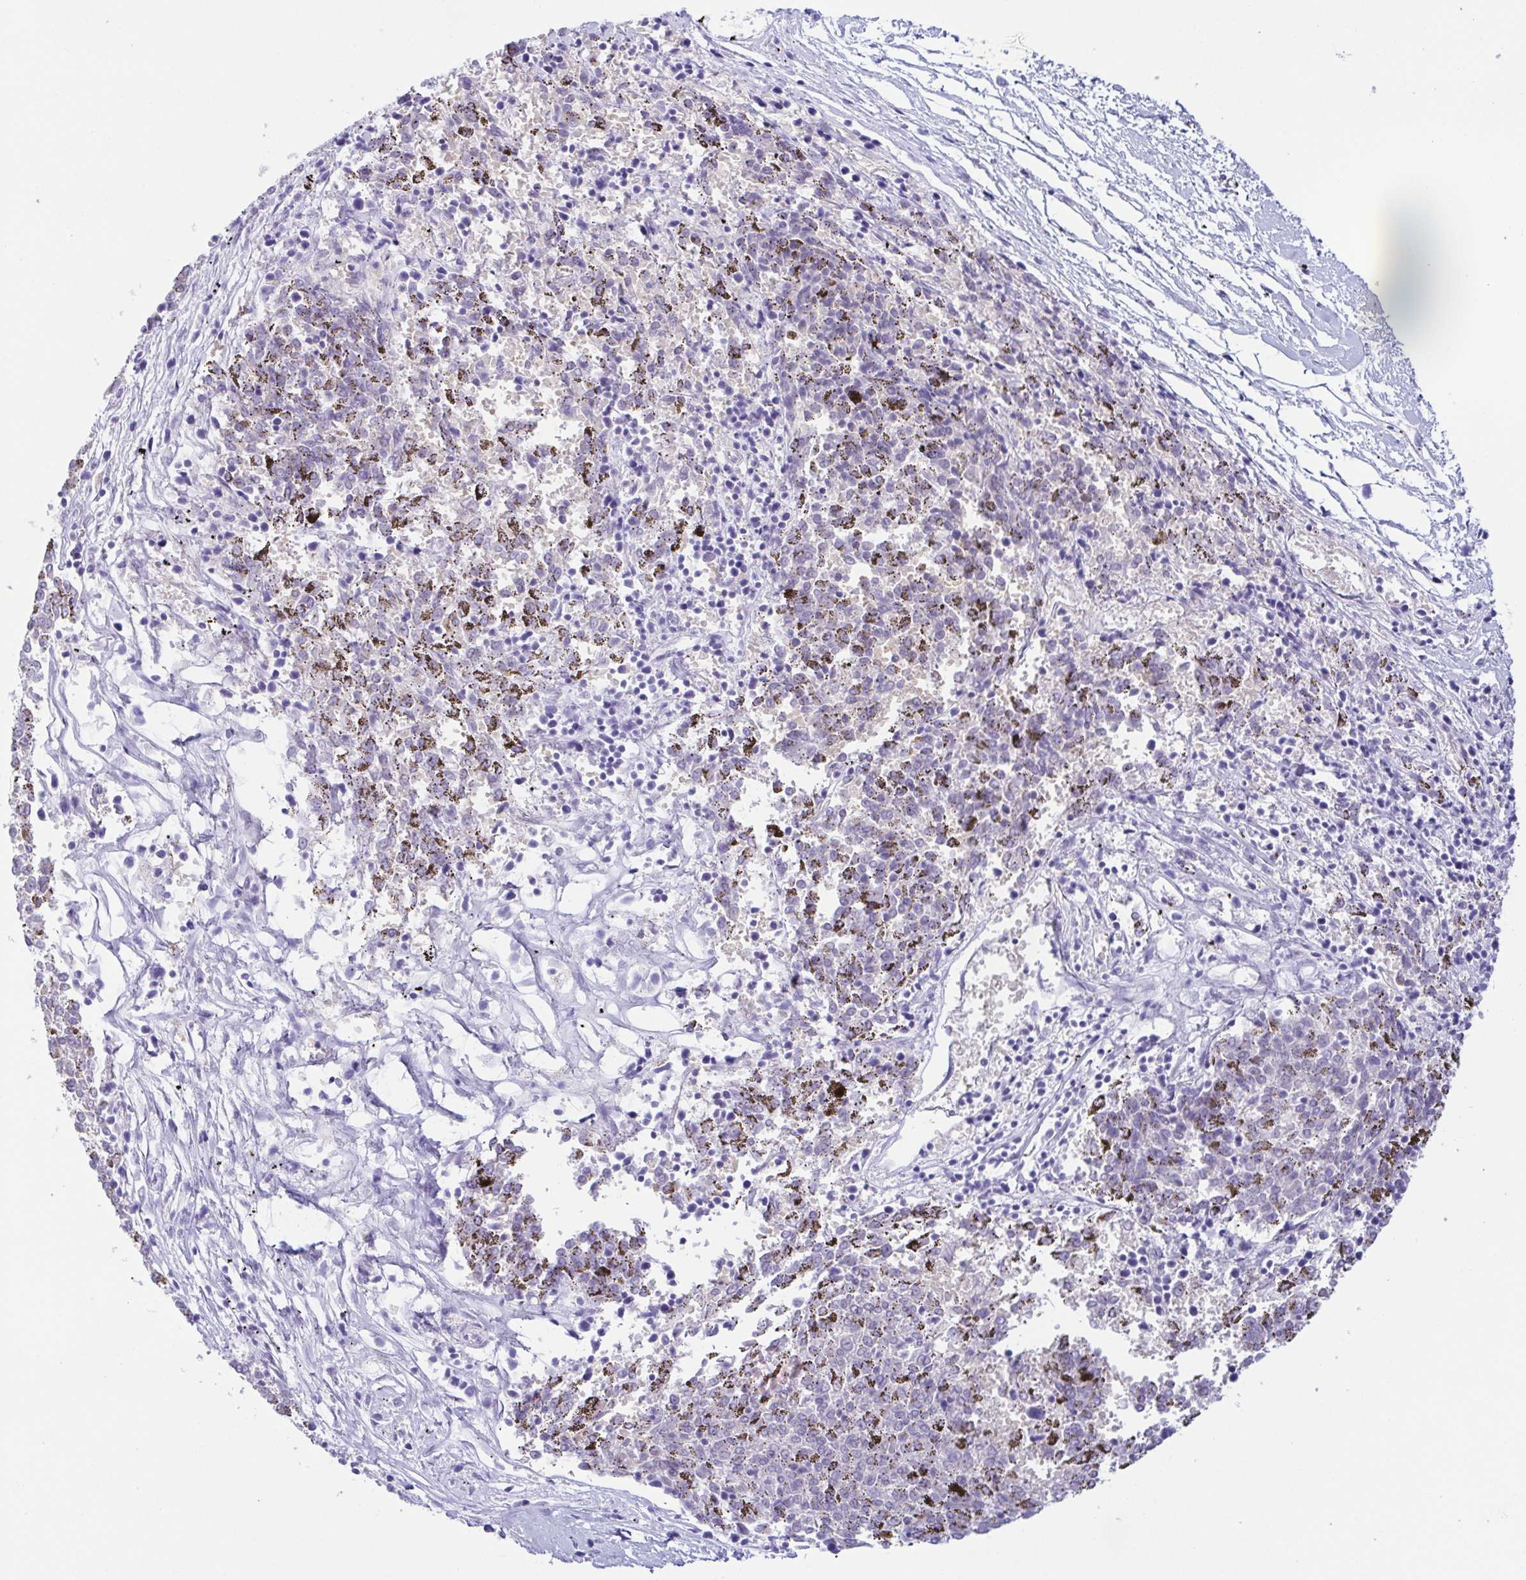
{"staining": {"intensity": "negative", "quantity": "none", "location": "none"}, "tissue": "melanoma", "cell_type": "Tumor cells", "image_type": "cancer", "snomed": [{"axis": "morphology", "description": "Malignant melanoma, NOS"}, {"axis": "topography", "description": "Skin"}], "caption": "Immunohistochemical staining of malignant melanoma exhibits no significant positivity in tumor cells. The staining is performed using DAB (3,3'-diaminobenzidine) brown chromogen with nuclei counter-stained in using hematoxylin.", "gene": "KRTDAP", "patient": {"sex": "female", "age": 72}}